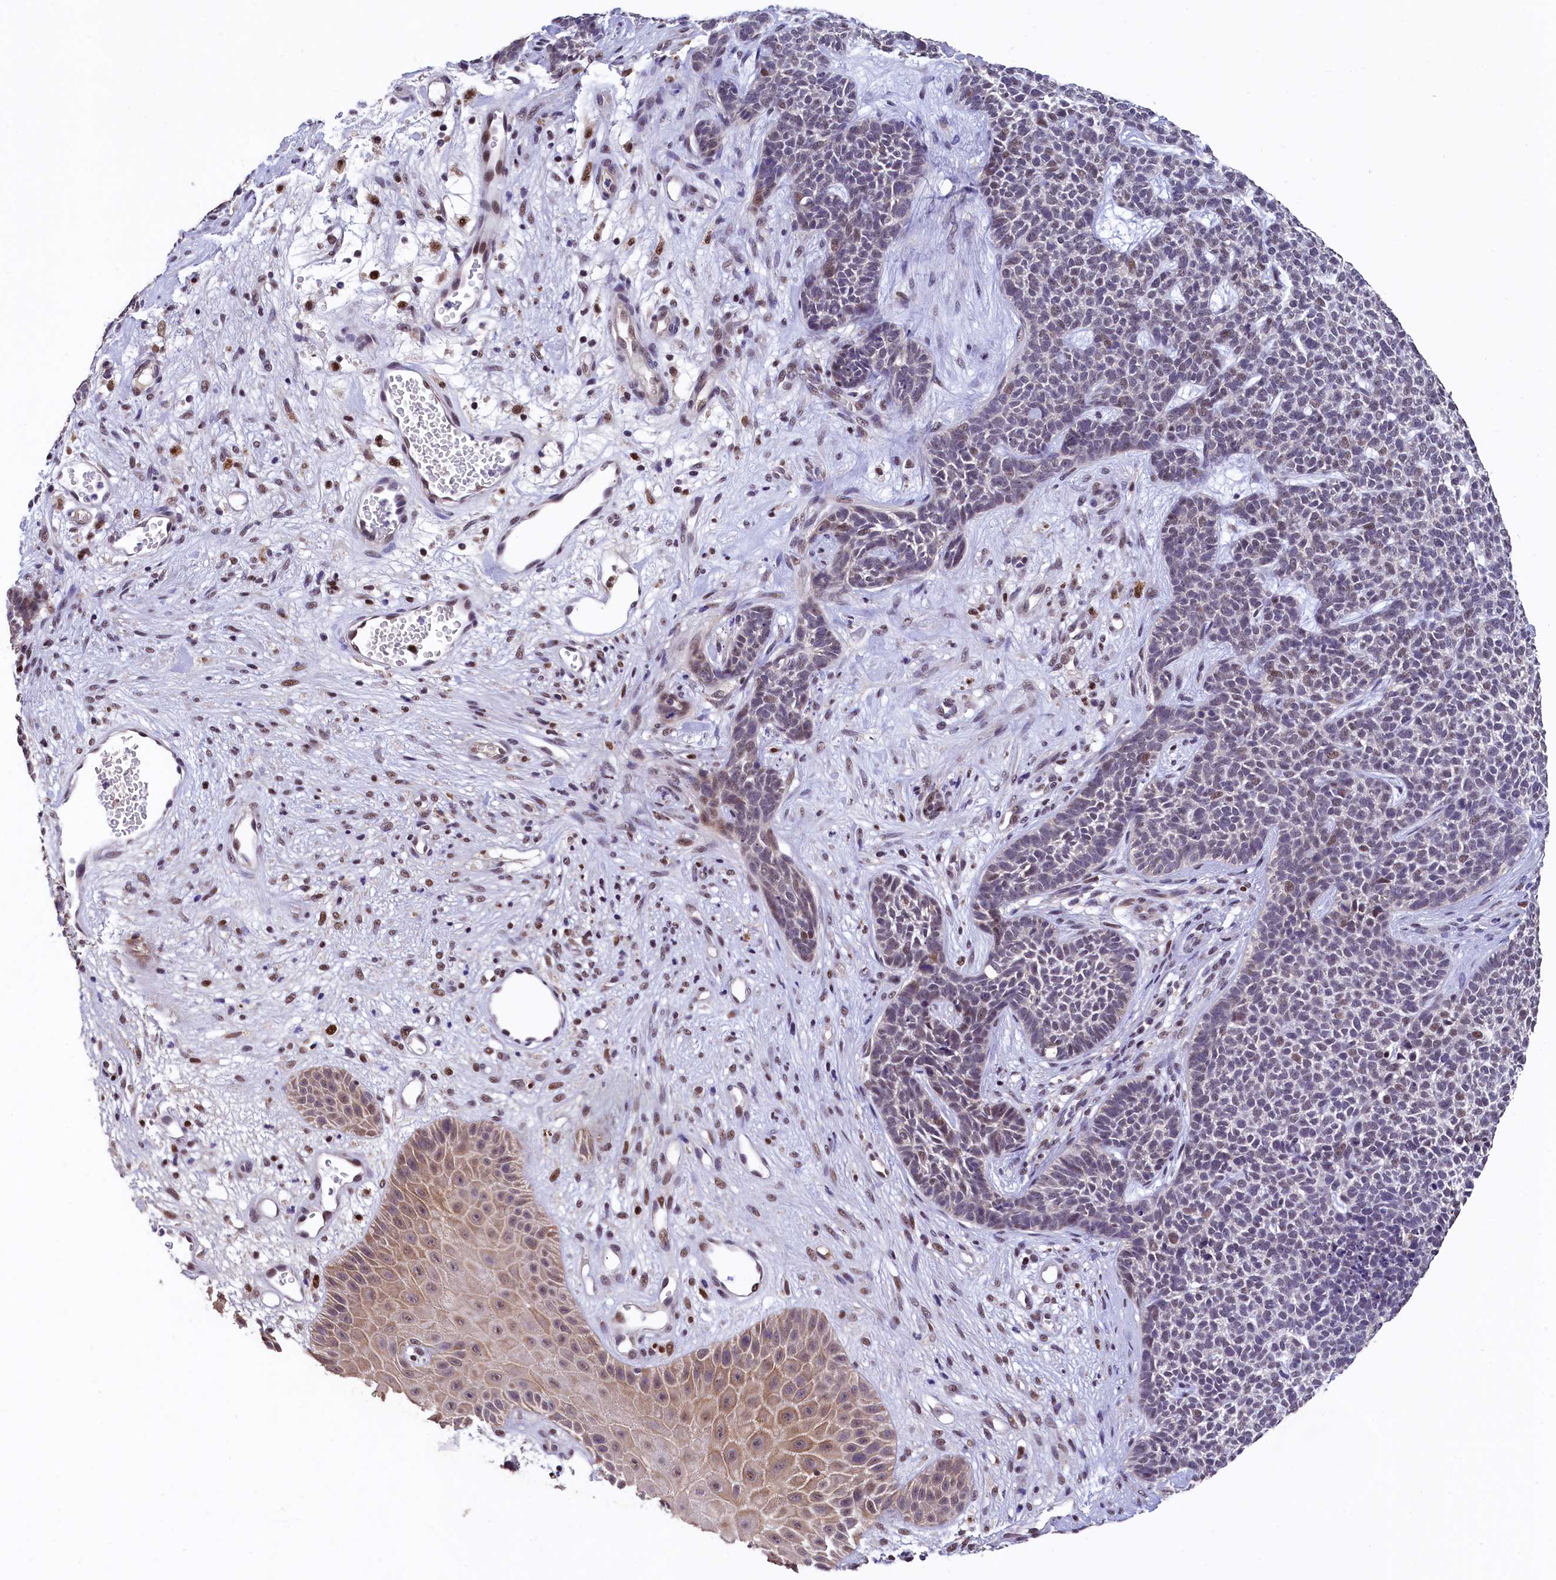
{"staining": {"intensity": "weak", "quantity": "<25%", "location": "nuclear"}, "tissue": "skin cancer", "cell_type": "Tumor cells", "image_type": "cancer", "snomed": [{"axis": "morphology", "description": "Basal cell carcinoma"}, {"axis": "topography", "description": "Skin"}], "caption": "Tumor cells show no significant expression in skin basal cell carcinoma.", "gene": "HECTD4", "patient": {"sex": "female", "age": 84}}